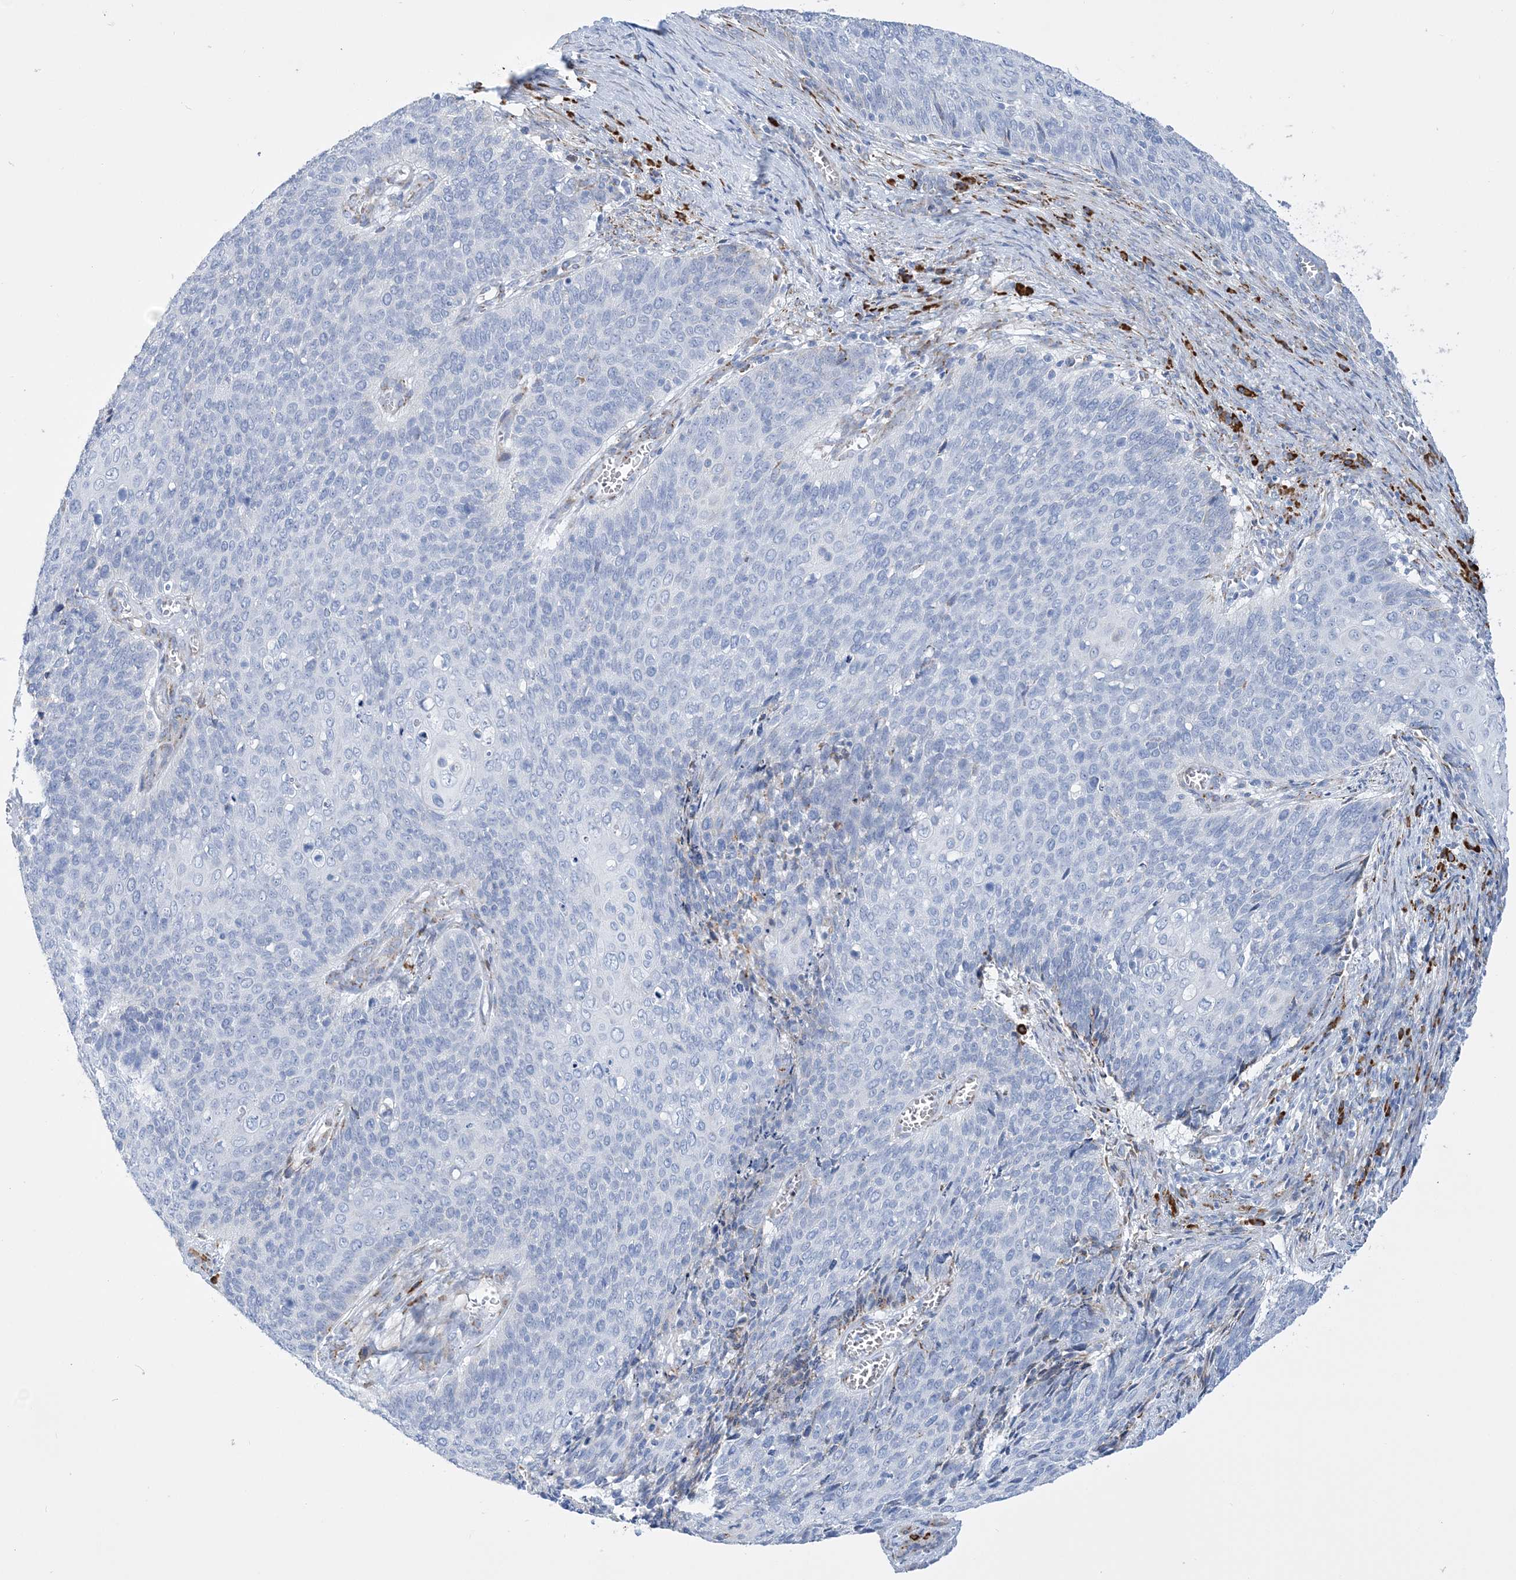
{"staining": {"intensity": "negative", "quantity": "none", "location": "none"}, "tissue": "cervical cancer", "cell_type": "Tumor cells", "image_type": "cancer", "snomed": [{"axis": "morphology", "description": "Squamous cell carcinoma, NOS"}, {"axis": "topography", "description": "Cervix"}], "caption": "An image of squamous cell carcinoma (cervical) stained for a protein reveals no brown staining in tumor cells. (IHC, brightfield microscopy, high magnification).", "gene": "TSPYL6", "patient": {"sex": "female", "age": 39}}